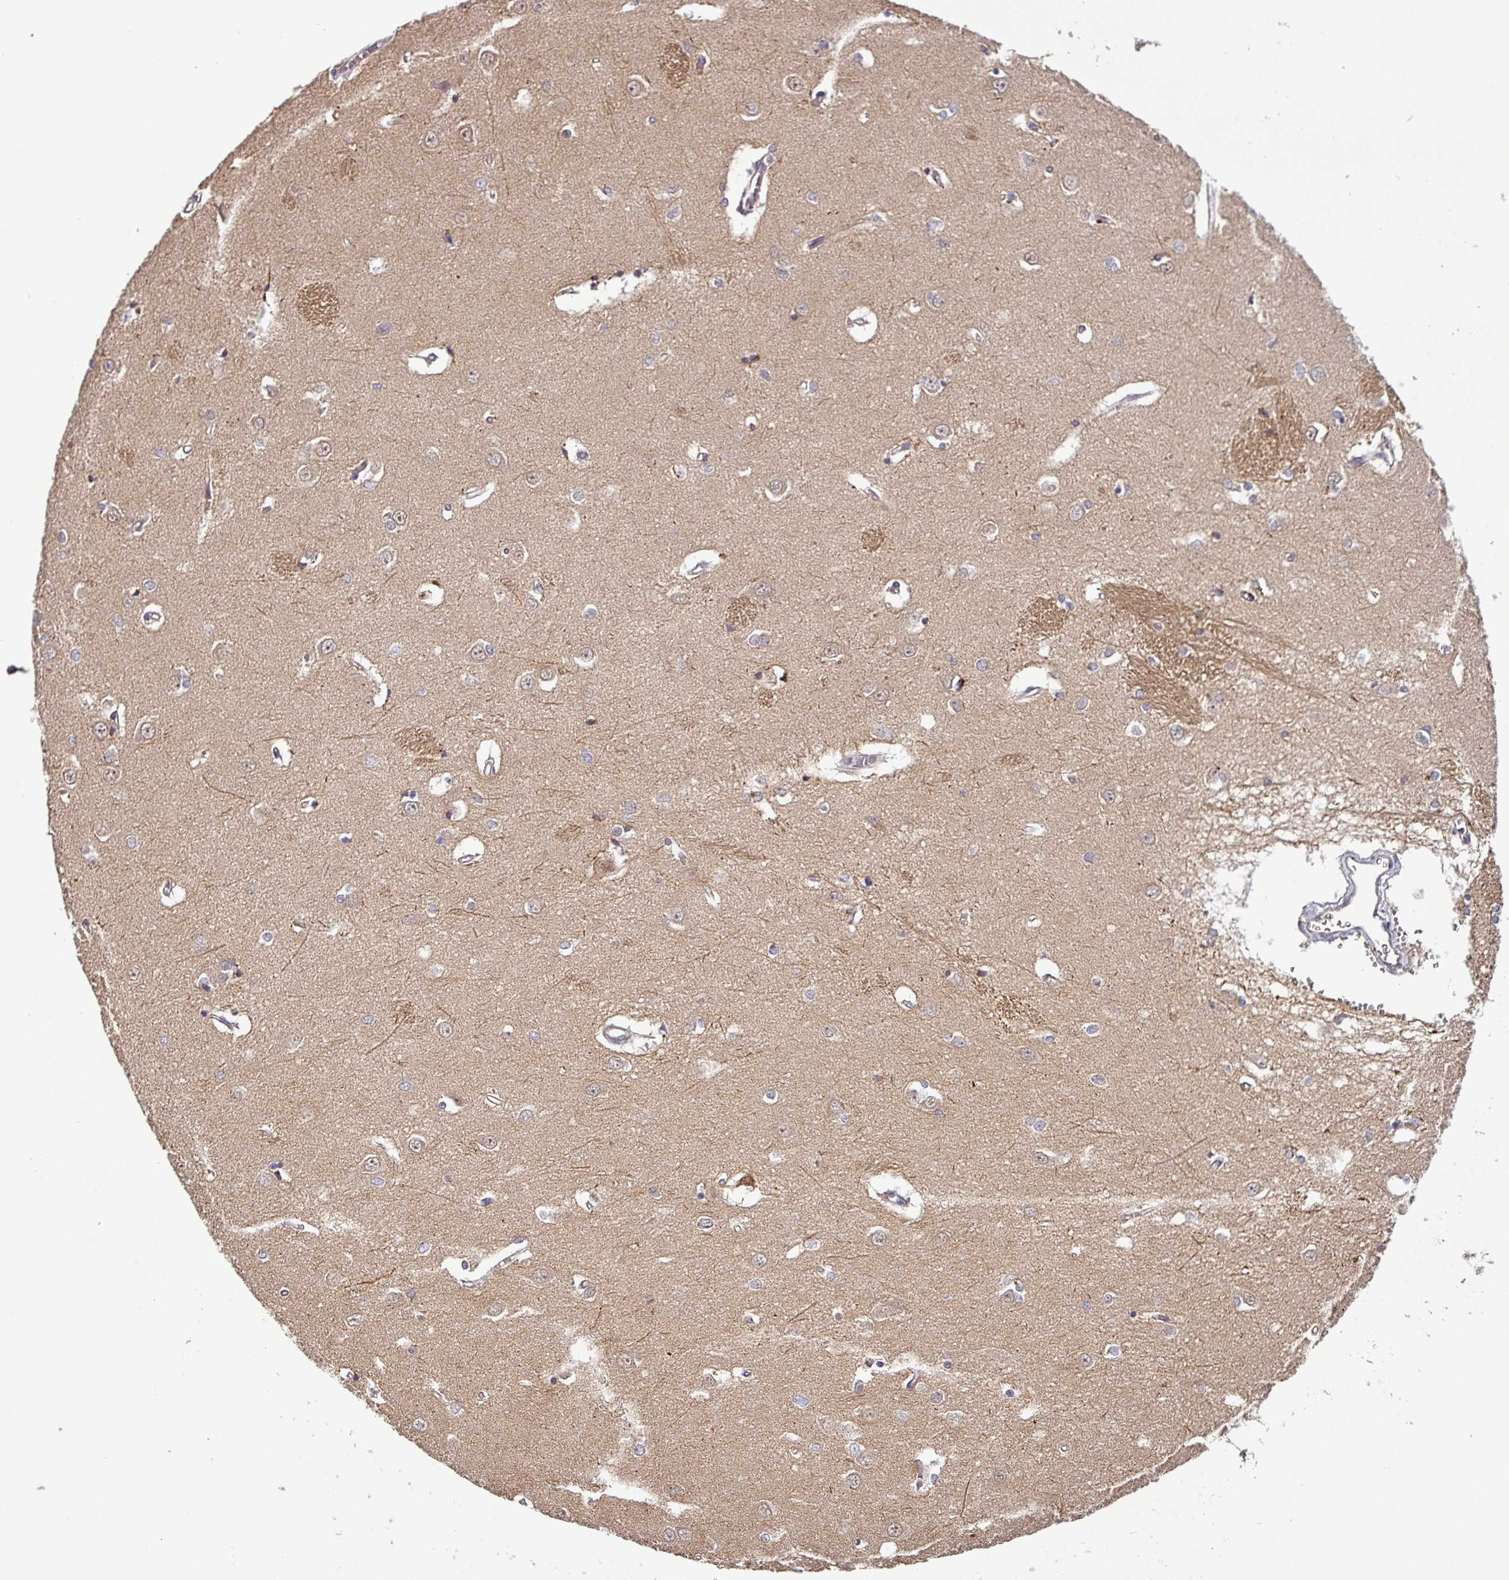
{"staining": {"intensity": "weak", "quantity": "25%-75%", "location": "cytoplasmic/membranous"}, "tissue": "caudate", "cell_type": "Glial cells", "image_type": "normal", "snomed": [{"axis": "morphology", "description": "Normal tissue, NOS"}, {"axis": "topography", "description": "Lateral ventricle wall"}], "caption": "Immunohistochemical staining of unremarkable human caudate shows weak cytoplasmic/membranous protein positivity in approximately 25%-75% of glial cells.", "gene": "PUS1", "patient": {"sex": "male", "age": 37}}